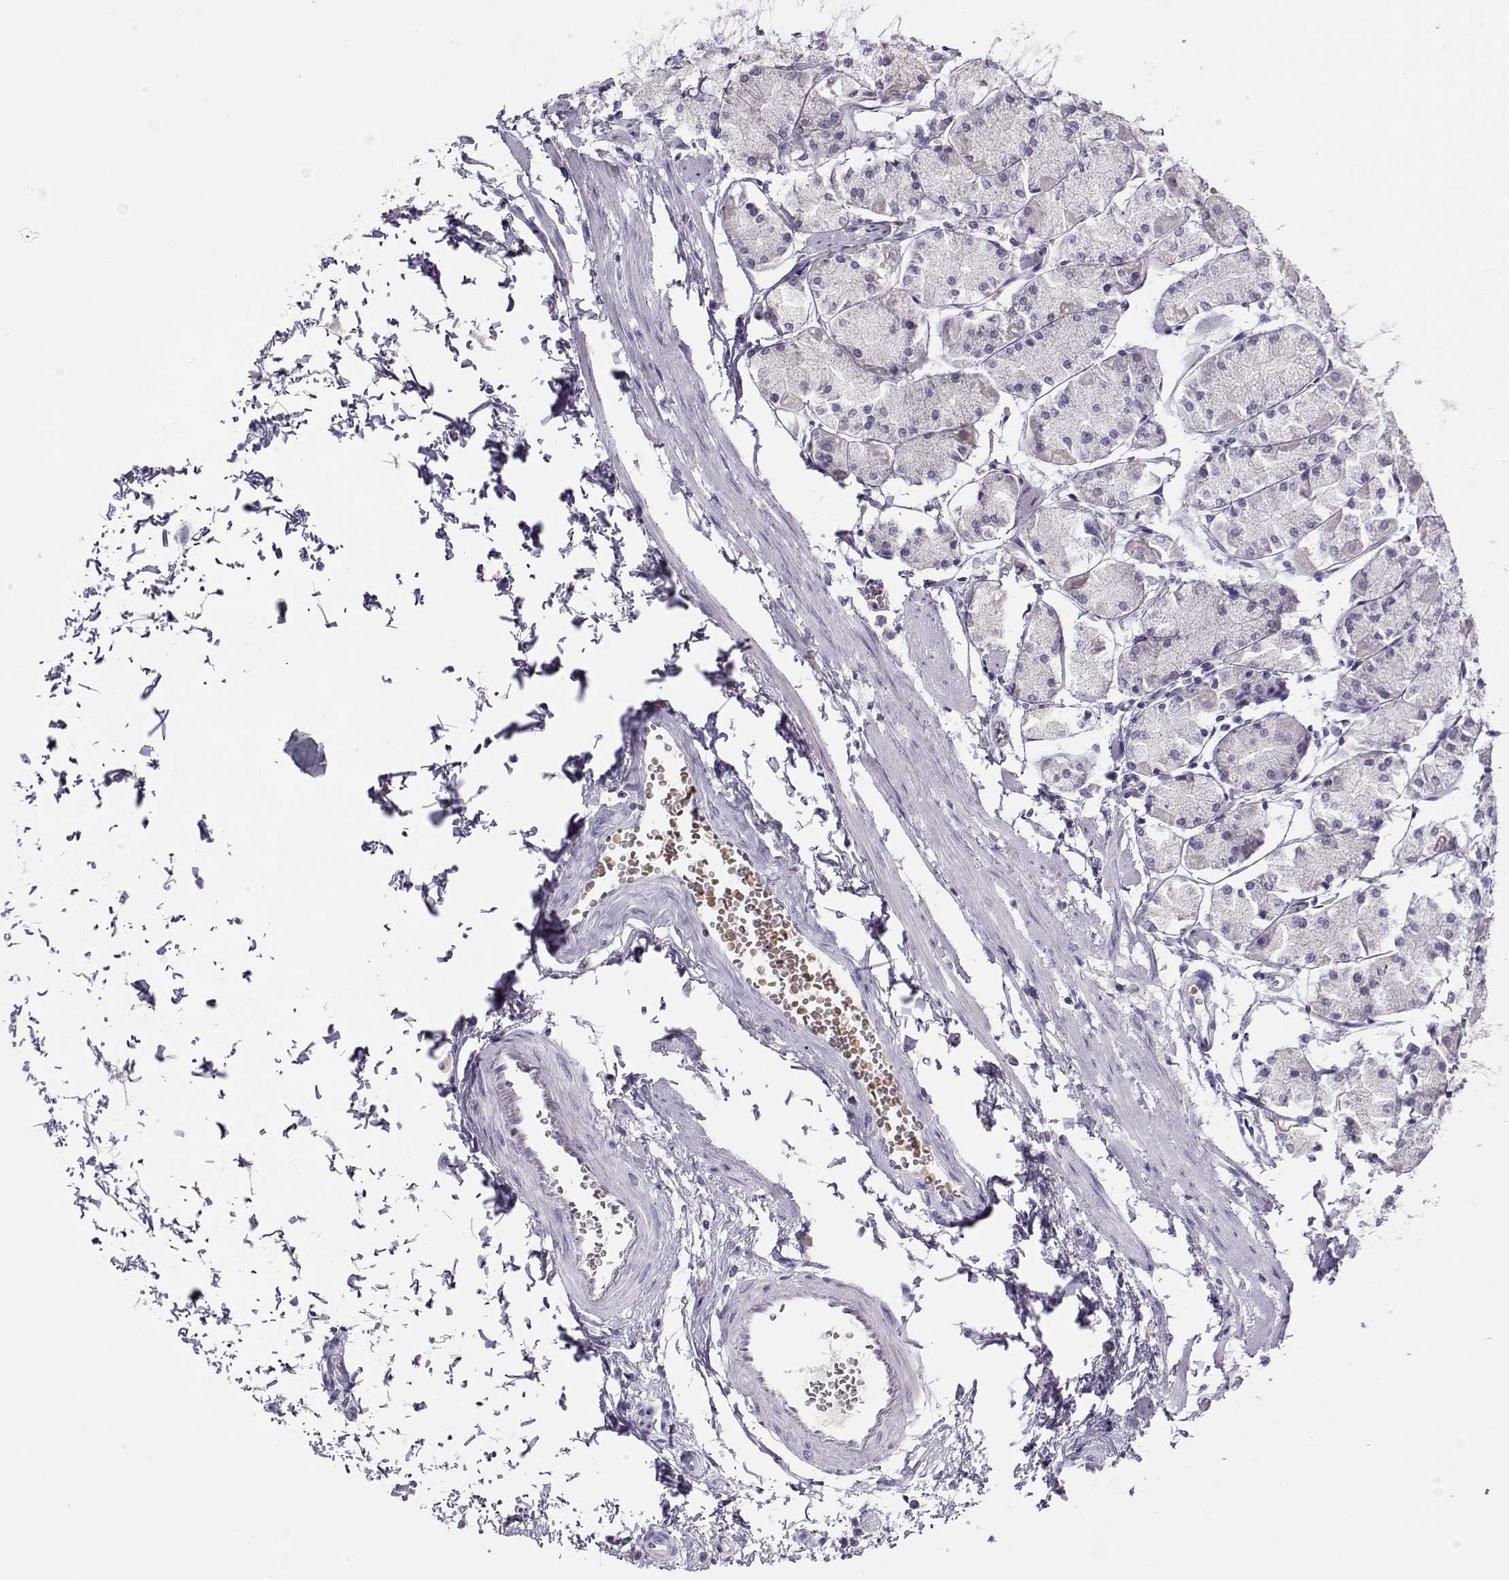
{"staining": {"intensity": "negative", "quantity": "none", "location": "none"}, "tissue": "stomach", "cell_type": "Glandular cells", "image_type": "normal", "snomed": [{"axis": "morphology", "description": "Normal tissue, NOS"}, {"axis": "topography", "description": "Stomach, upper"}], "caption": "Glandular cells are negative for protein expression in benign human stomach. (DAB (3,3'-diaminobenzidine) immunohistochemistry (IHC), high magnification).", "gene": "LINGO1", "patient": {"sex": "male", "age": 60}}